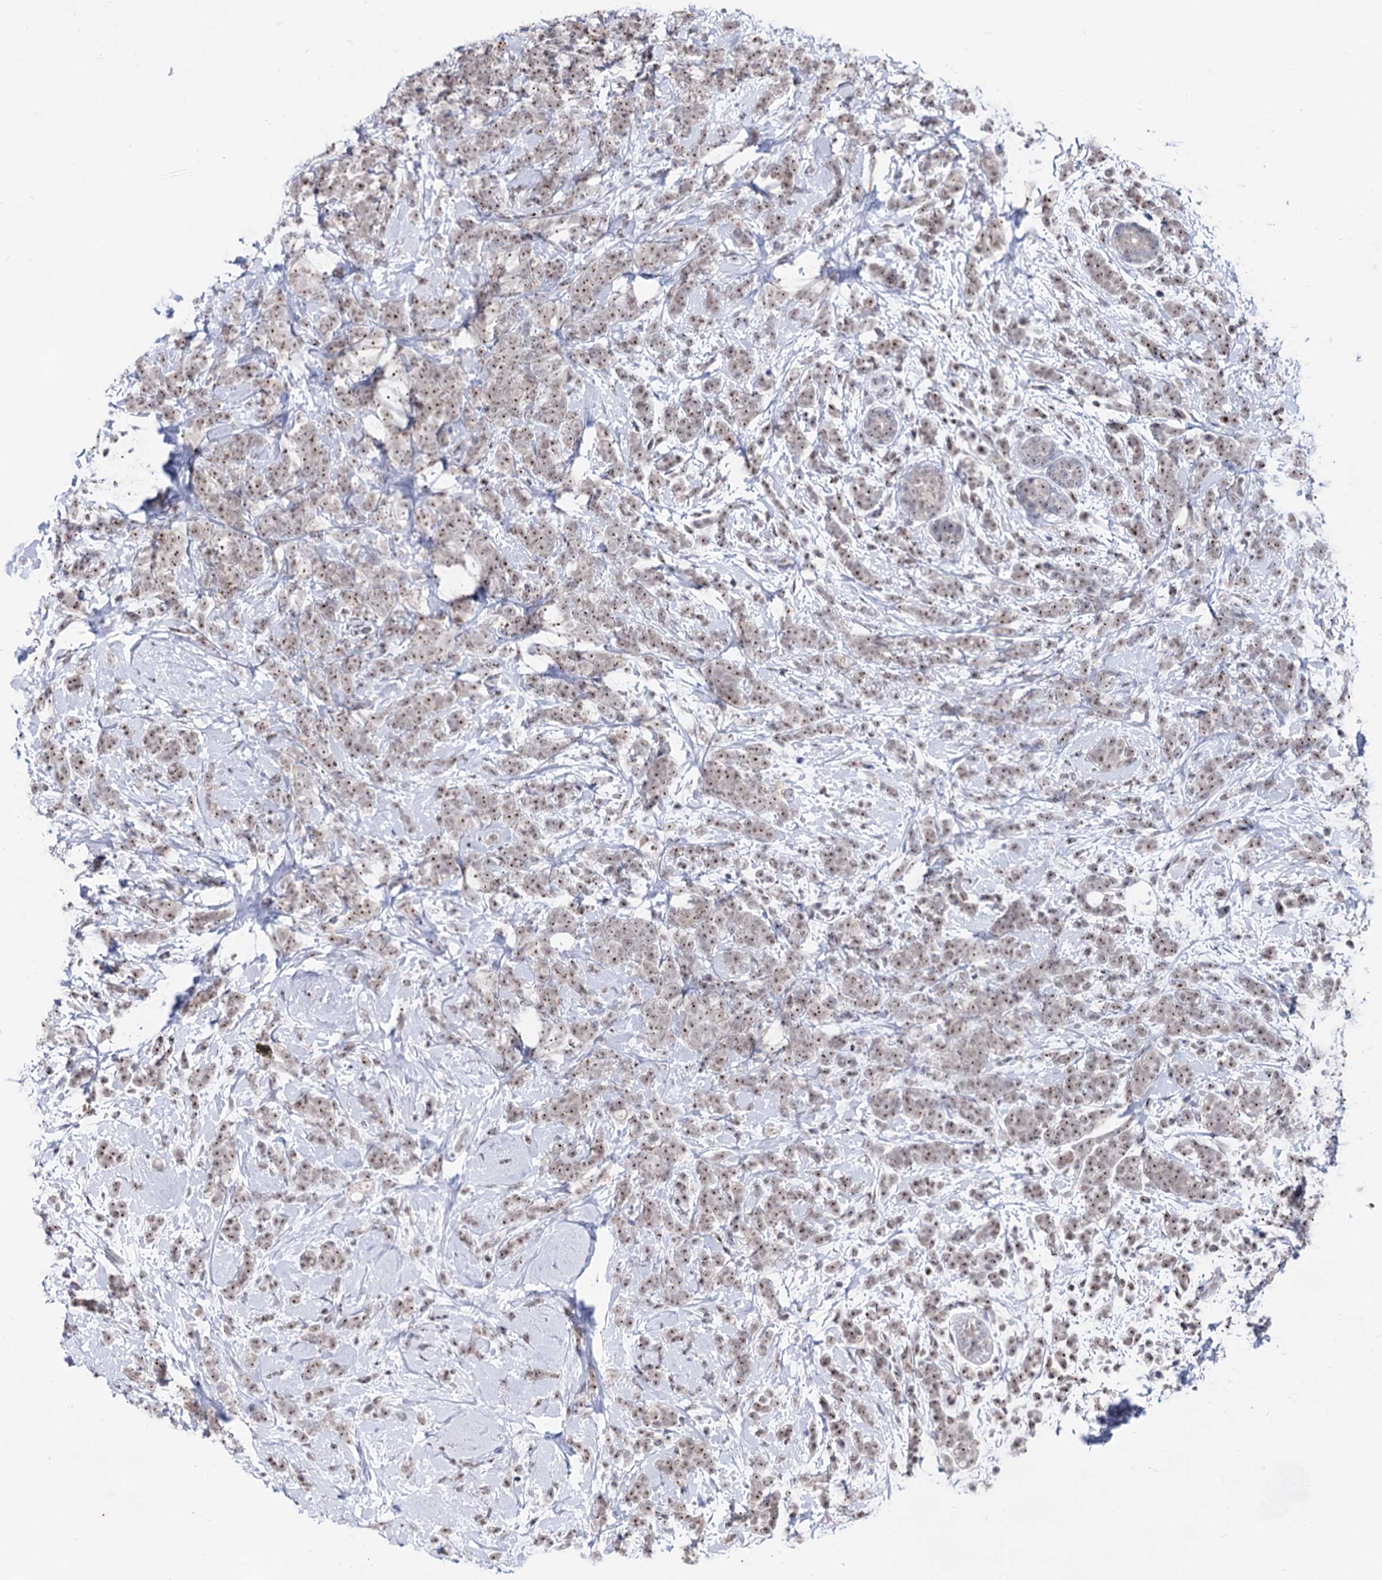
{"staining": {"intensity": "moderate", "quantity": ">75%", "location": "nuclear"}, "tissue": "breast cancer", "cell_type": "Tumor cells", "image_type": "cancer", "snomed": [{"axis": "morphology", "description": "Lobular carcinoma"}, {"axis": "topography", "description": "Breast"}], "caption": "Human breast cancer stained with a protein marker displays moderate staining in tumor cells.", "gene": "EXOSC10", "patient": {"sex": "female", "age": 58}}